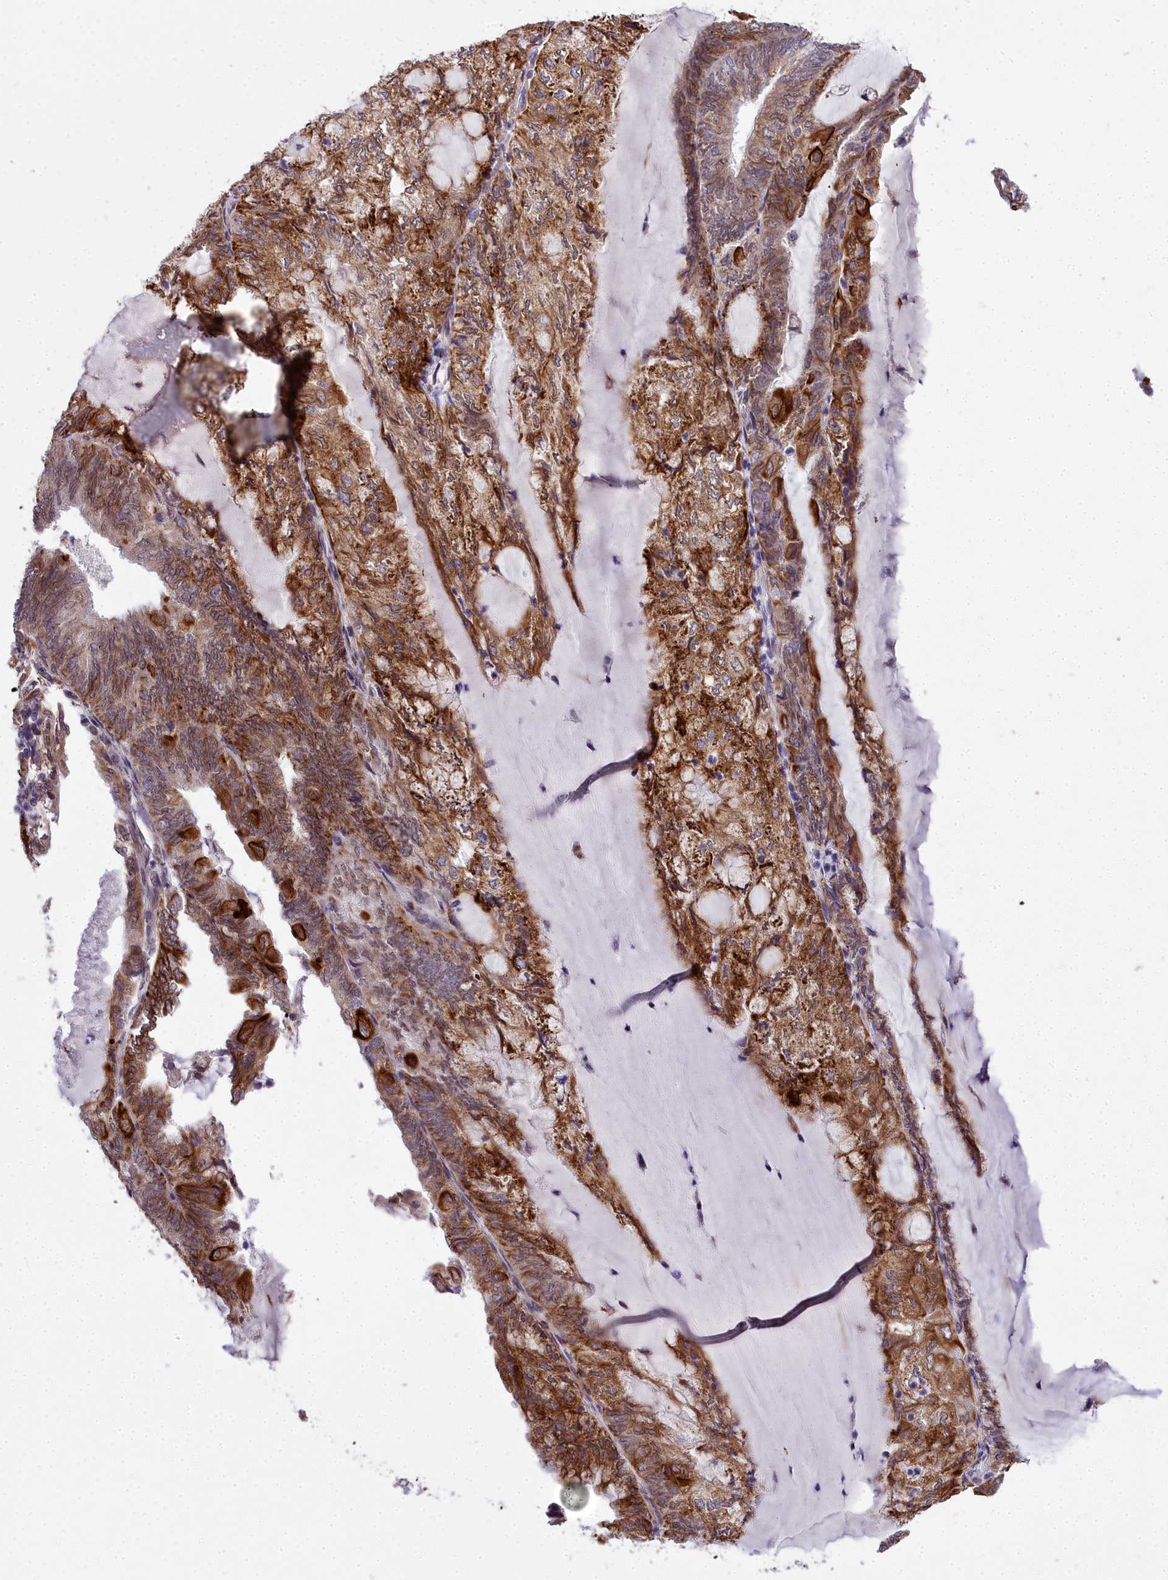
{"staining": {"intensity": "moderate", "quantity": "25%-75%", "location": "cytoplasmic/membranous,nuclear"}, "tissue": "endometrial cancer", "cell_type": "Tumor cells", "image_type": "cancer", "snomed": [{"axis": "morphology", "description": "Adenocarcinoma, NOS"}, {"axis": "topography", "description": "Endometrium"}], "caption": "Brown immunohistochemical staining in human endometrial adenocarcinoma exhibits moderate cytoplasmic/membranous and nuclear staining in about 25%-75% of tumor cells.", "gene": "ABCB8", "patient": {"sex": "female", "age": 81}}